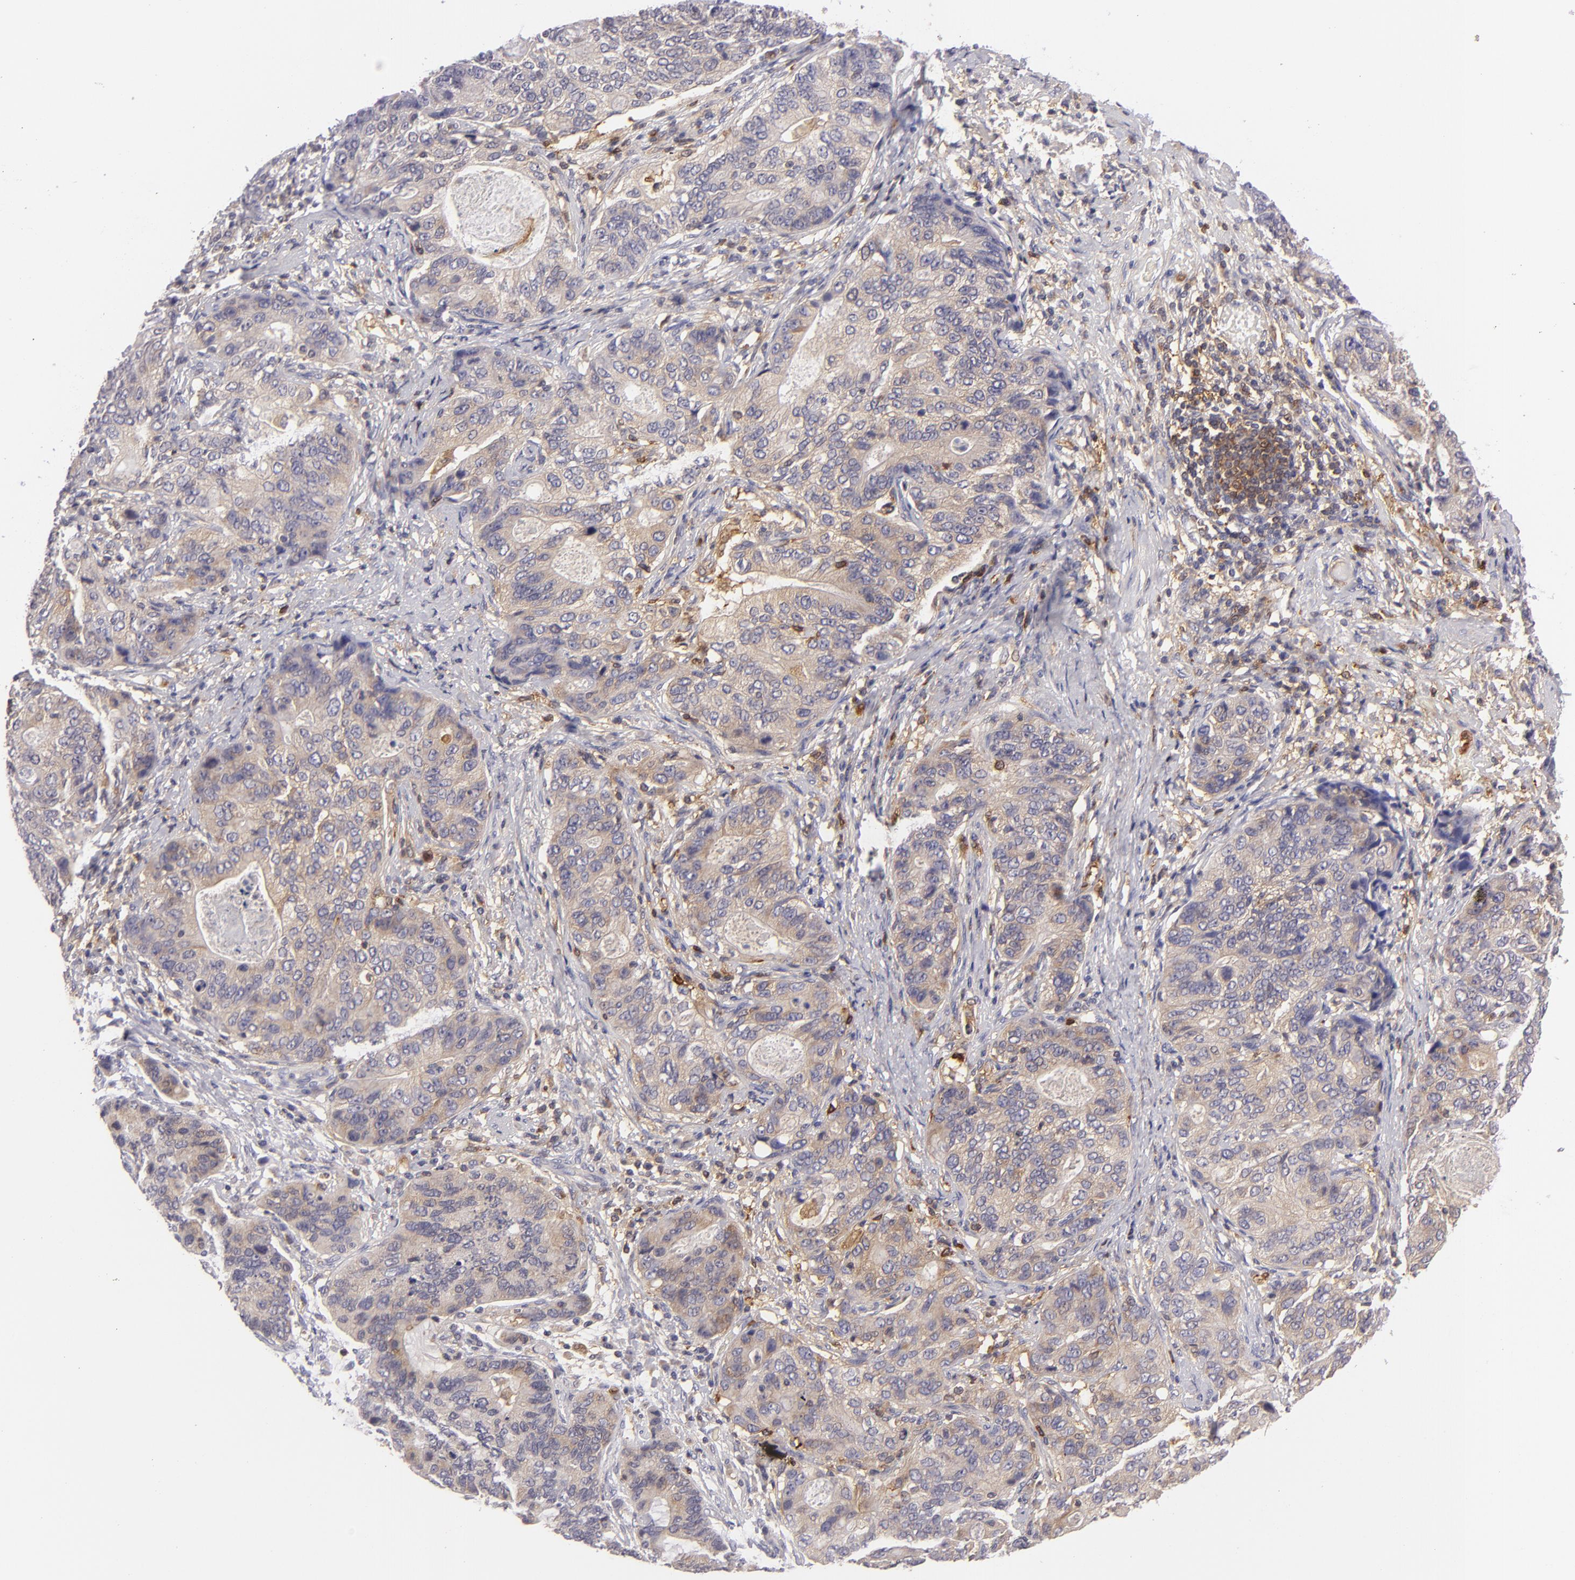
{"staining": {"intensity": "weak", "quantity": ">75%", "location": "cytoplasmic/membranous"}, "tissue": "stomach cancer", "cell_type": "Tumor cells", "image_type": "cancer", "snomed": [{"axis": "morphology", "description": "Adenocarcinoma, NOS"}, {"axis": "topography", "description": "Esophagus"}, {"axis": "topography", "description": "Stomach"}], "caption": "Immunohistochemistry of human stomach cancer exhibits low levels of weak cytoplasmic/membranous positivity in about >75% of tumor cells.", "gene": "MMP10", "patient": {"sex": "male", "age": 74}}